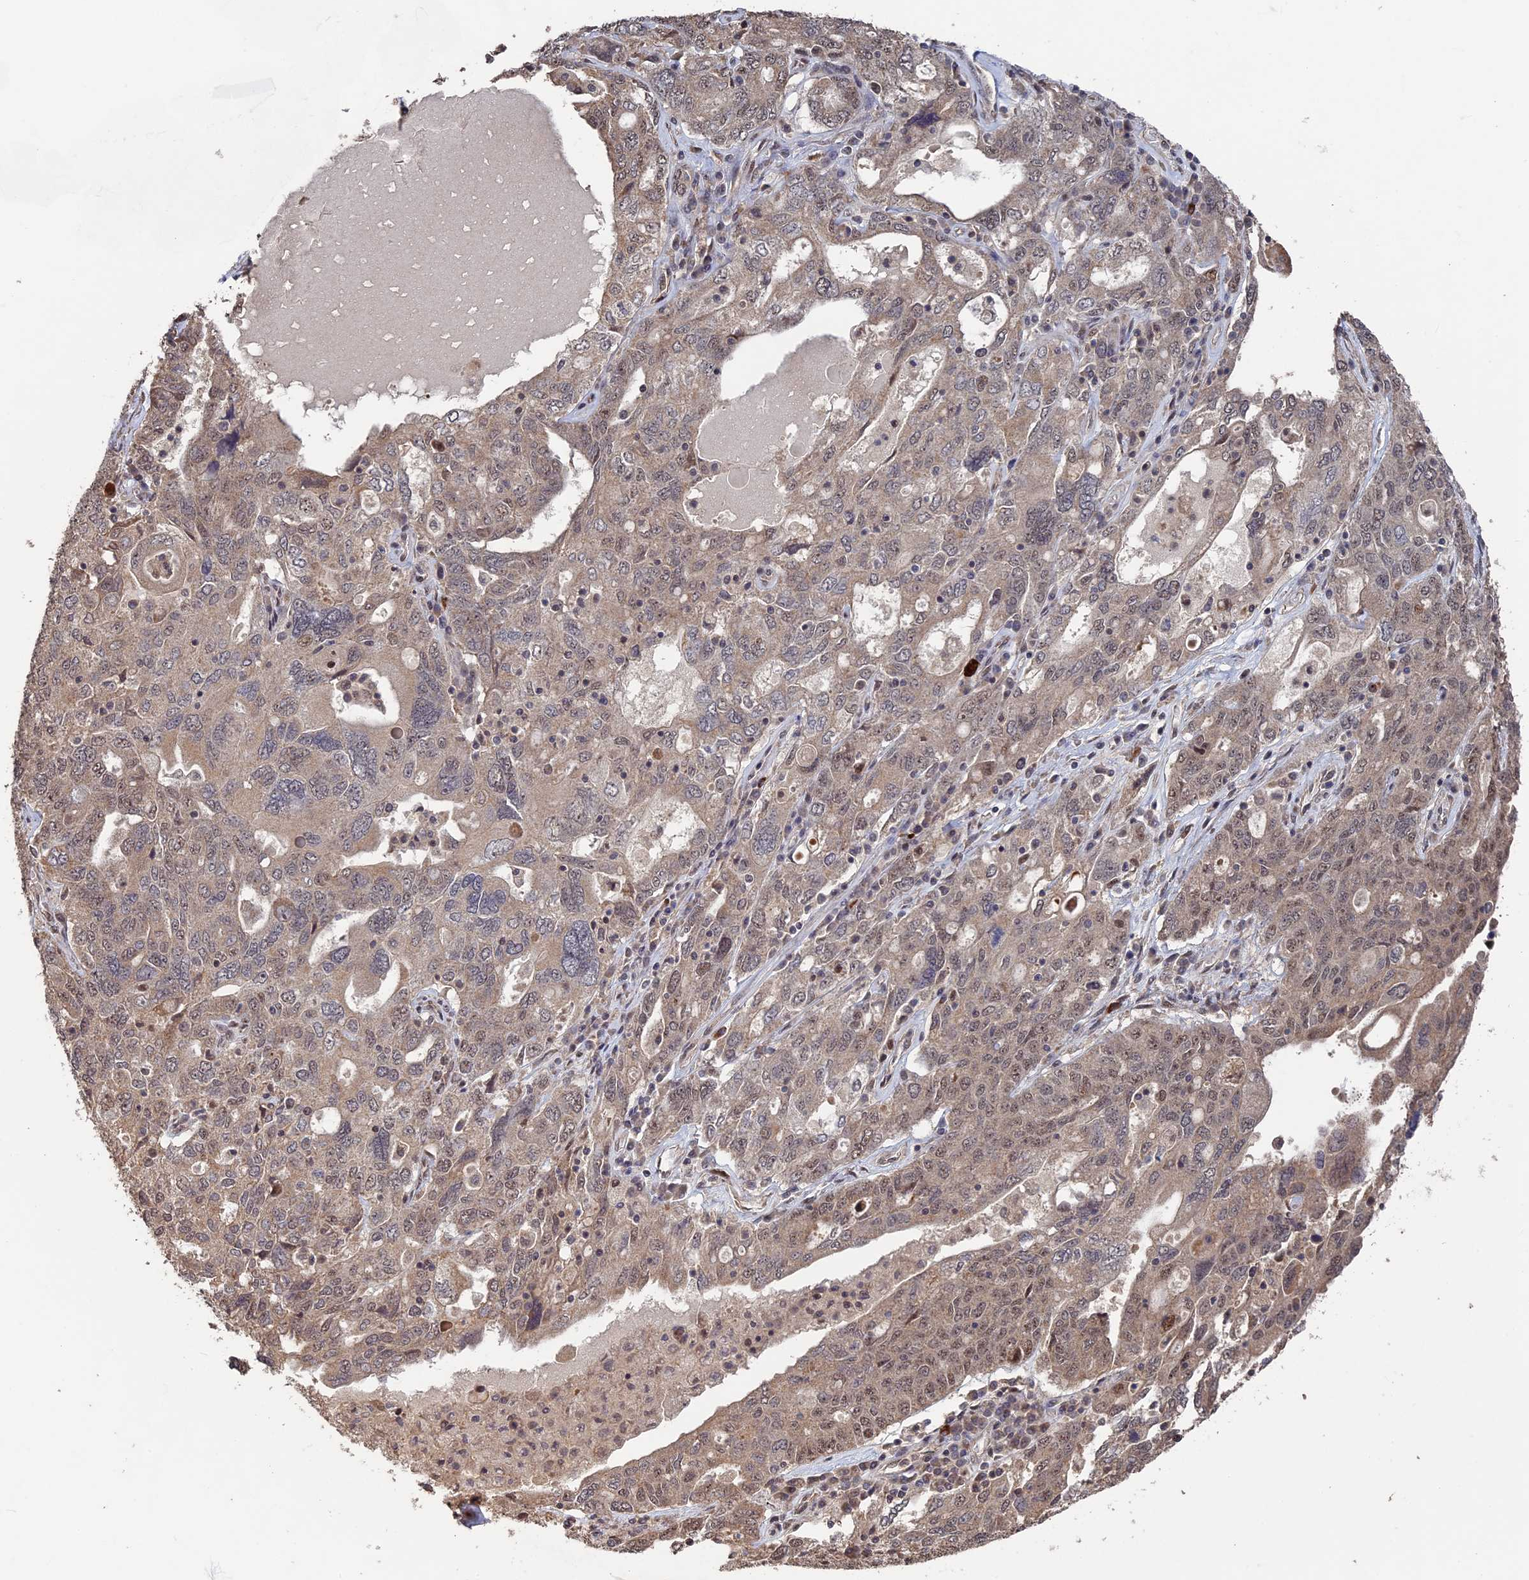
{"staining": {"intensity": "weak", "quantity": ">75%", "location": "cytoplasmic/membranous,nuclear"}, "tissue": "ovarian cancer", "cell_type": "Tumor cells", "image_type": "cancer", "snomed": [{"axis": "morphology", "description": "Carcinoma, endometroid"}, {"axis": "topography", "description": "Ovary"}], "caption": "Immunohistochemical staining of ovarian cancer displays low levels of weak cytoplasmic/membranous and nuclear protein expression in approximately >75% of tumor cells. Using DAB (brown) and hematoxylin (blue) stains, captured at high magnification using brightfield microscopy.", "gene": "KIAA1328", "patient": {"sex": "female", "age": 62}}